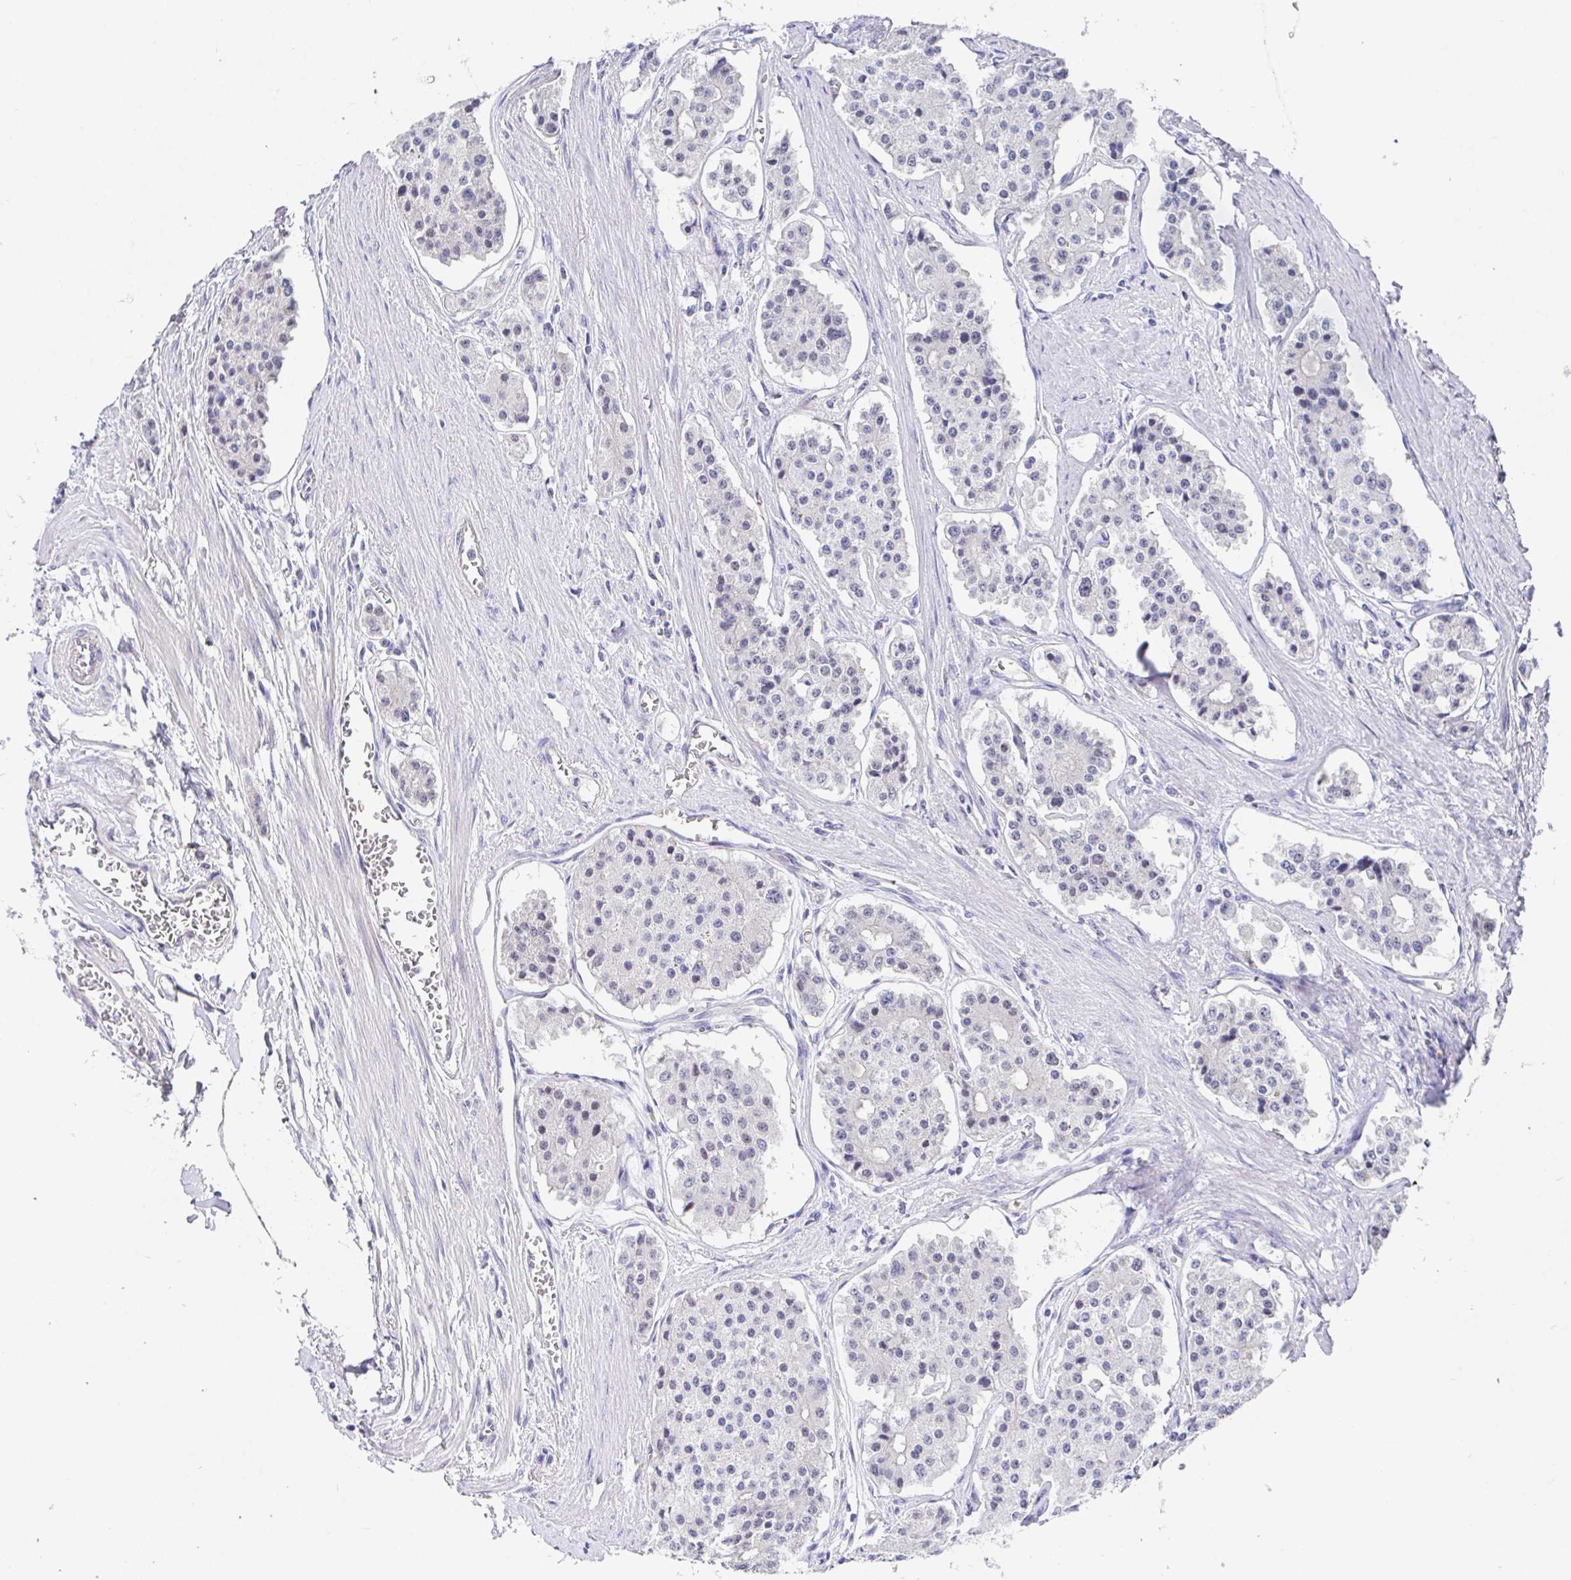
{"staining": {"intensity": "negative", "quantity": "none", "location": "none"}, "tissue": "carcinoid", "cell_type": "Tumor cells", "image_type": "cancer", "snomed": [{"axis": "morphology", "description": "Carcinoid, malignant, NOS"}, {"axis": "topography", "description": "Small intestine"}], "caption": "Tumor cells show no significant protein staining in carcinoid.", "gene": "TIMELESS", "patient": {"sex": "female", "age": 65}}